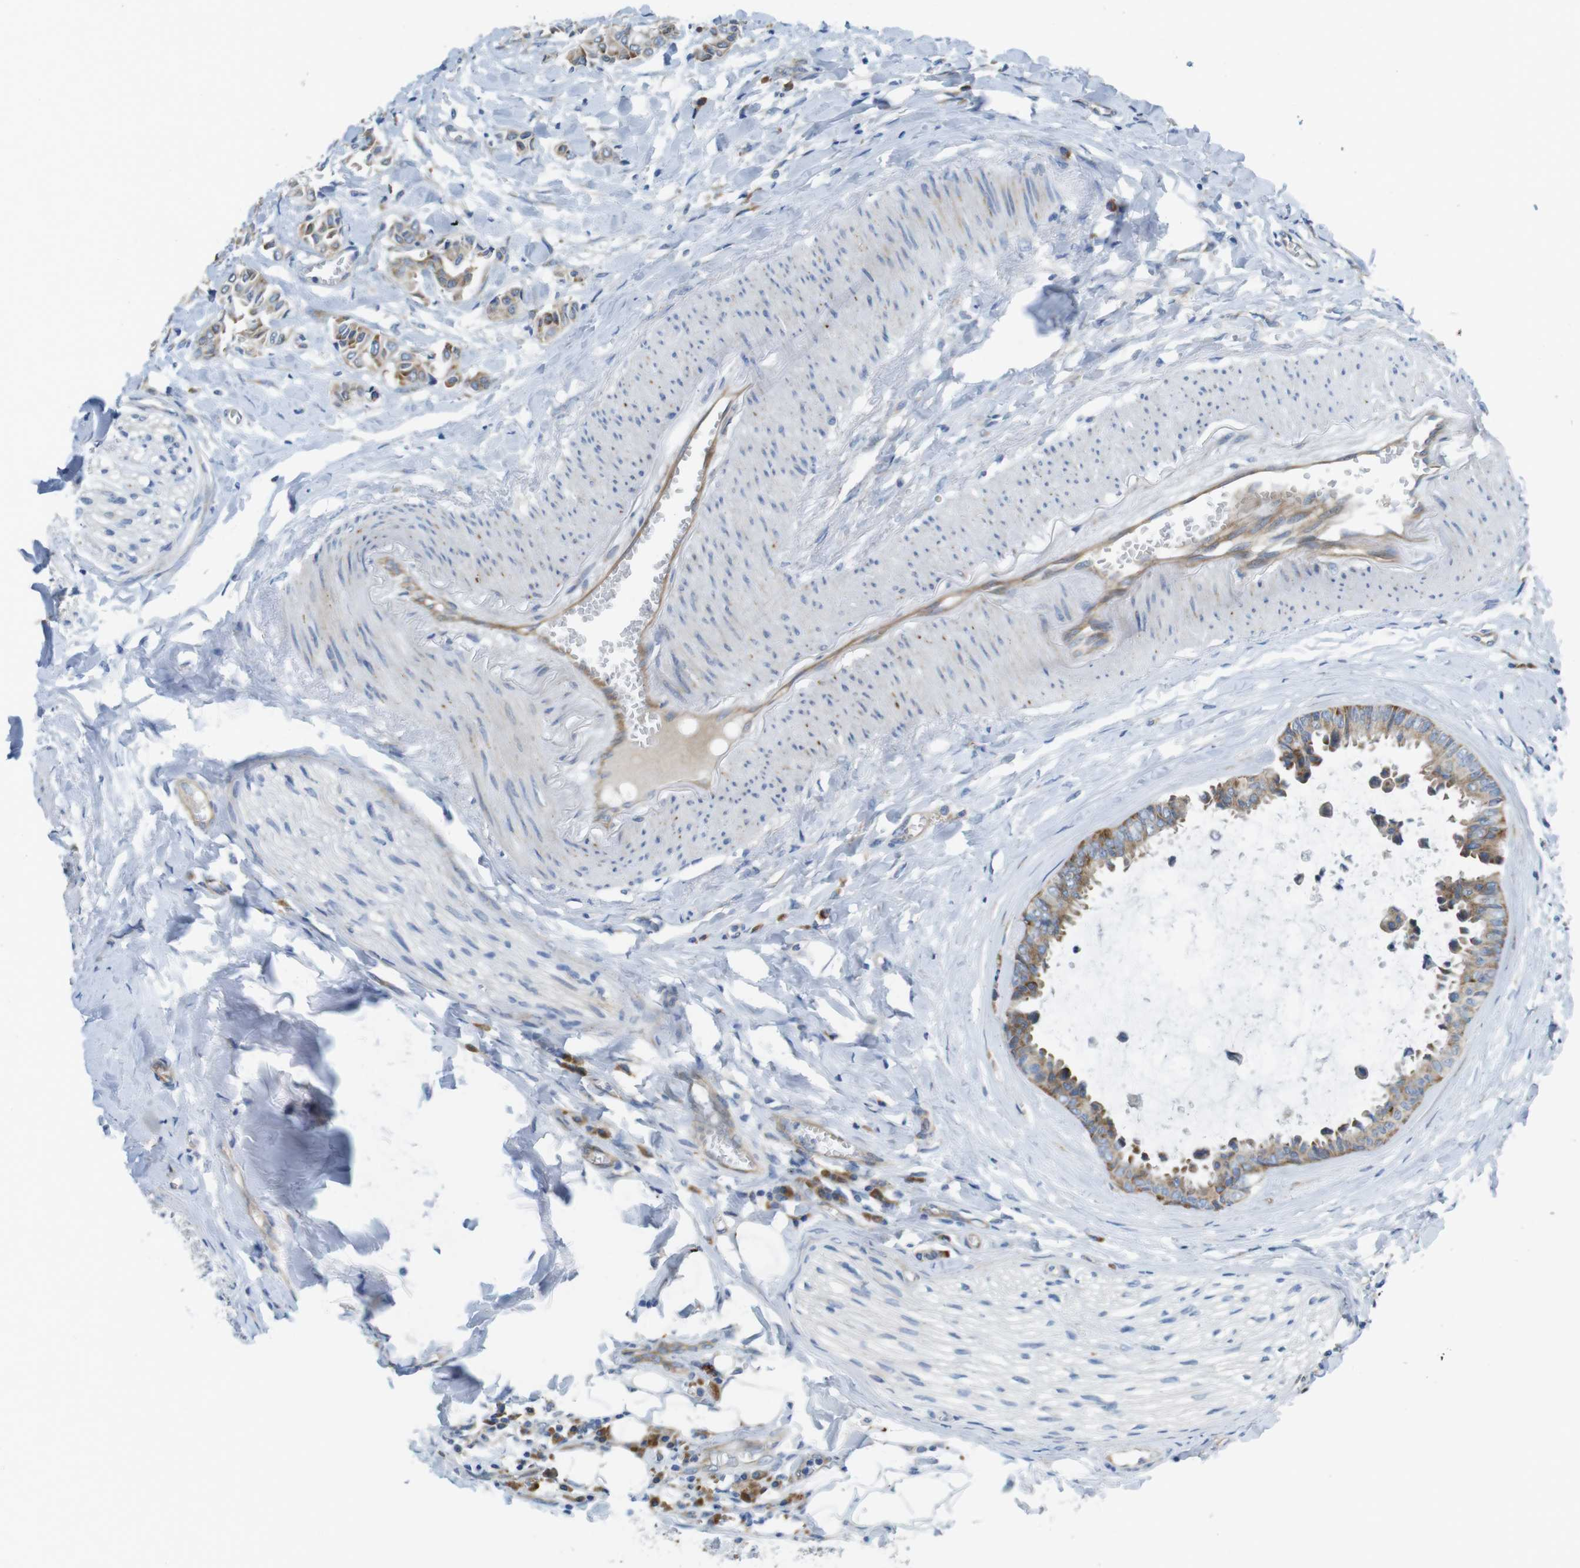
{"staining": {"intensity": "weak", "quantity": ">75%", "location": "cytoplasmic/membranous"}, "tissue": "head and neck cancer", "cell_type": "Tumor cells", "image_type": "cancer", "snomed": [{"axis": "morphology", "description": "Adenocarcinoma, NOS"}, {"axis": "topography", "description": "Salivary gland"}, {"axis": "topography", "description": "Head-Neck"}], "caption": "Immunohistochemistry (IHC) (DAB) staining of human head and neck cancer (adenocarcinoma) demonstrates weak cytoplasmic/membranous protein positivity in approximately >75% of tumor cells.", "gene": "TMEM234", "patient": {"sex": "female", "age": 59}}